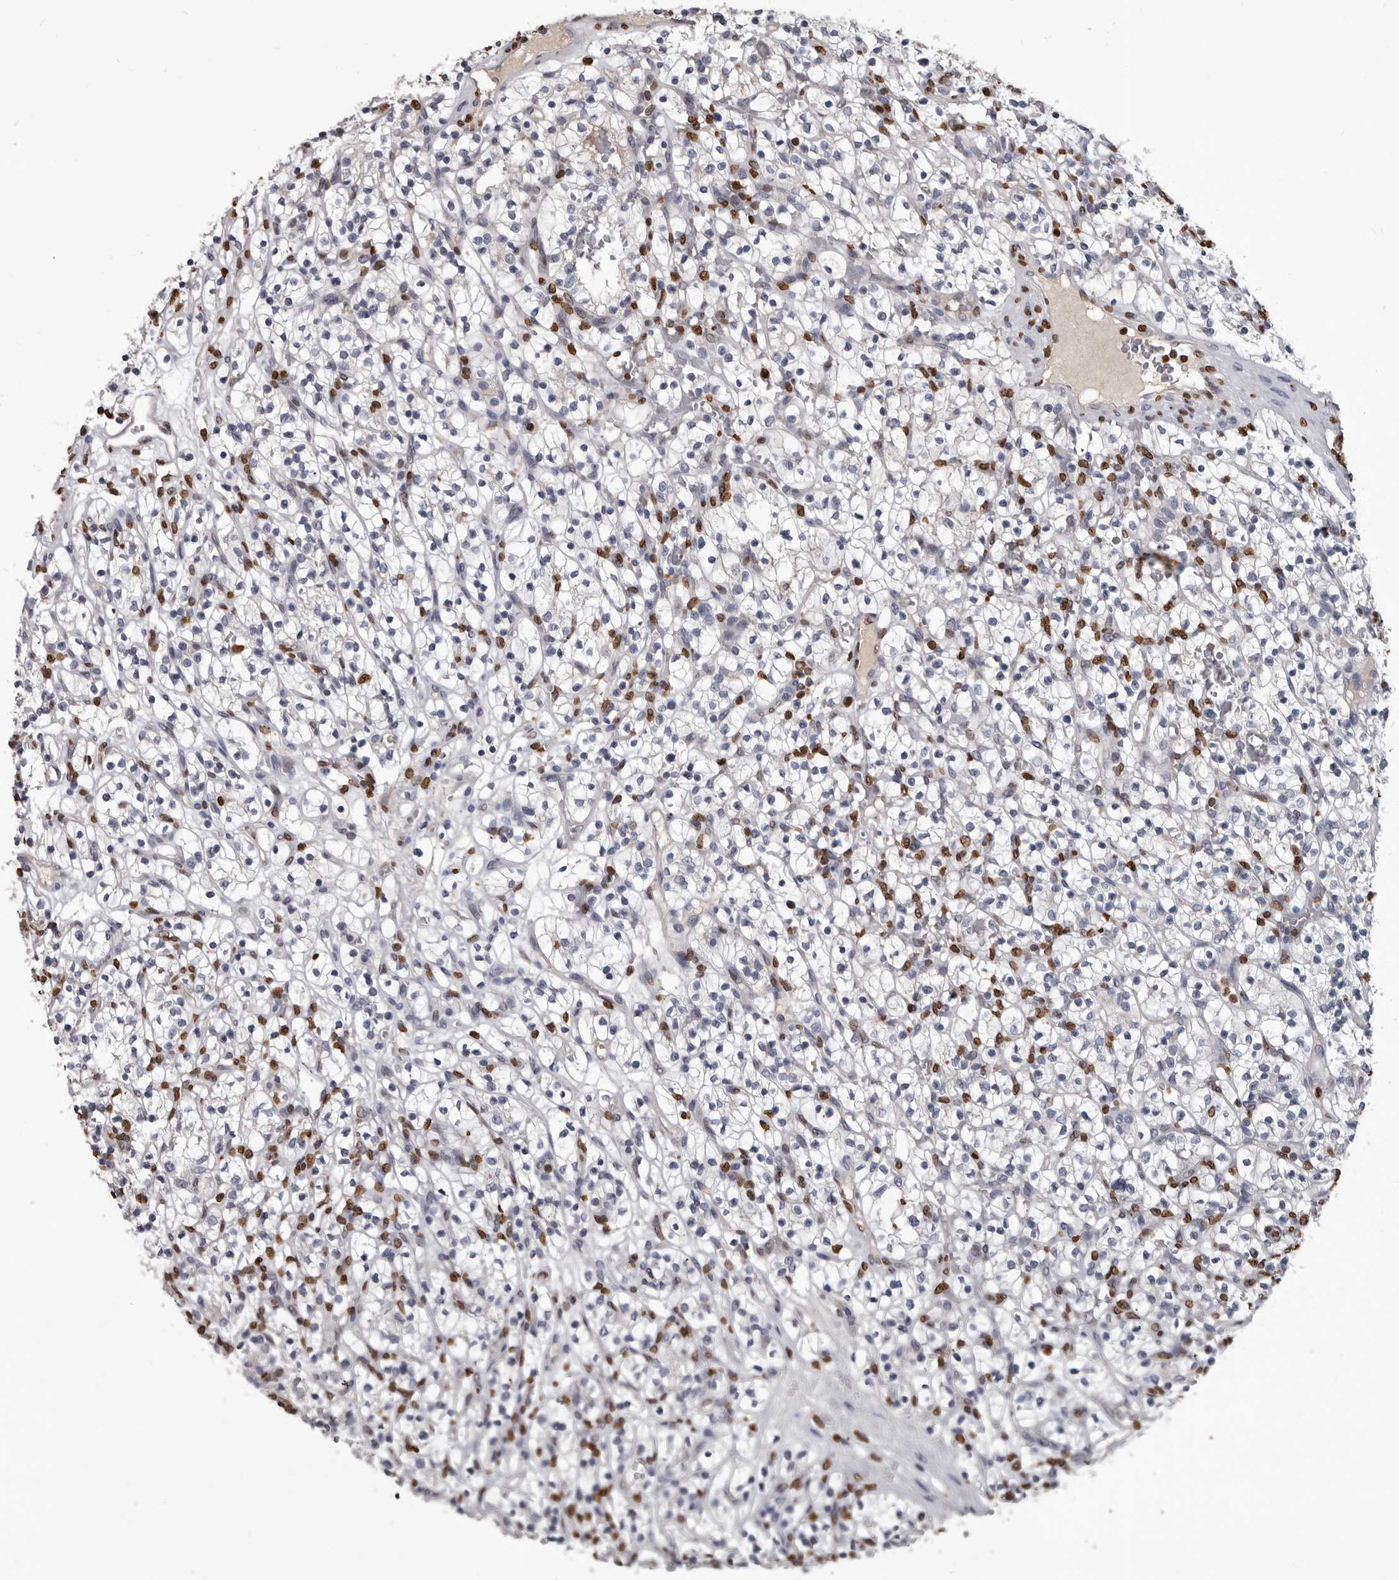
{"staining": {"intensity": "negative", "quantity": "none", "location": "none"}, "tissue": "renal cancer", "cell_type": "Tumor cells", "image_type": "cancer", "snomed": [{"axis": "morphology", "description": "Adenocarcinoma, NOS"}, {"axis": "topography", "description": "Kidney"}], "caption": "An immunohistochemistry image of renal cancer (adenocarcinoma) is shown. There is no staining in tumor cells of renal cancer (adenocarcinoma).", "gene": "AHR", "patient": {"sex": "female", "age": 57}}